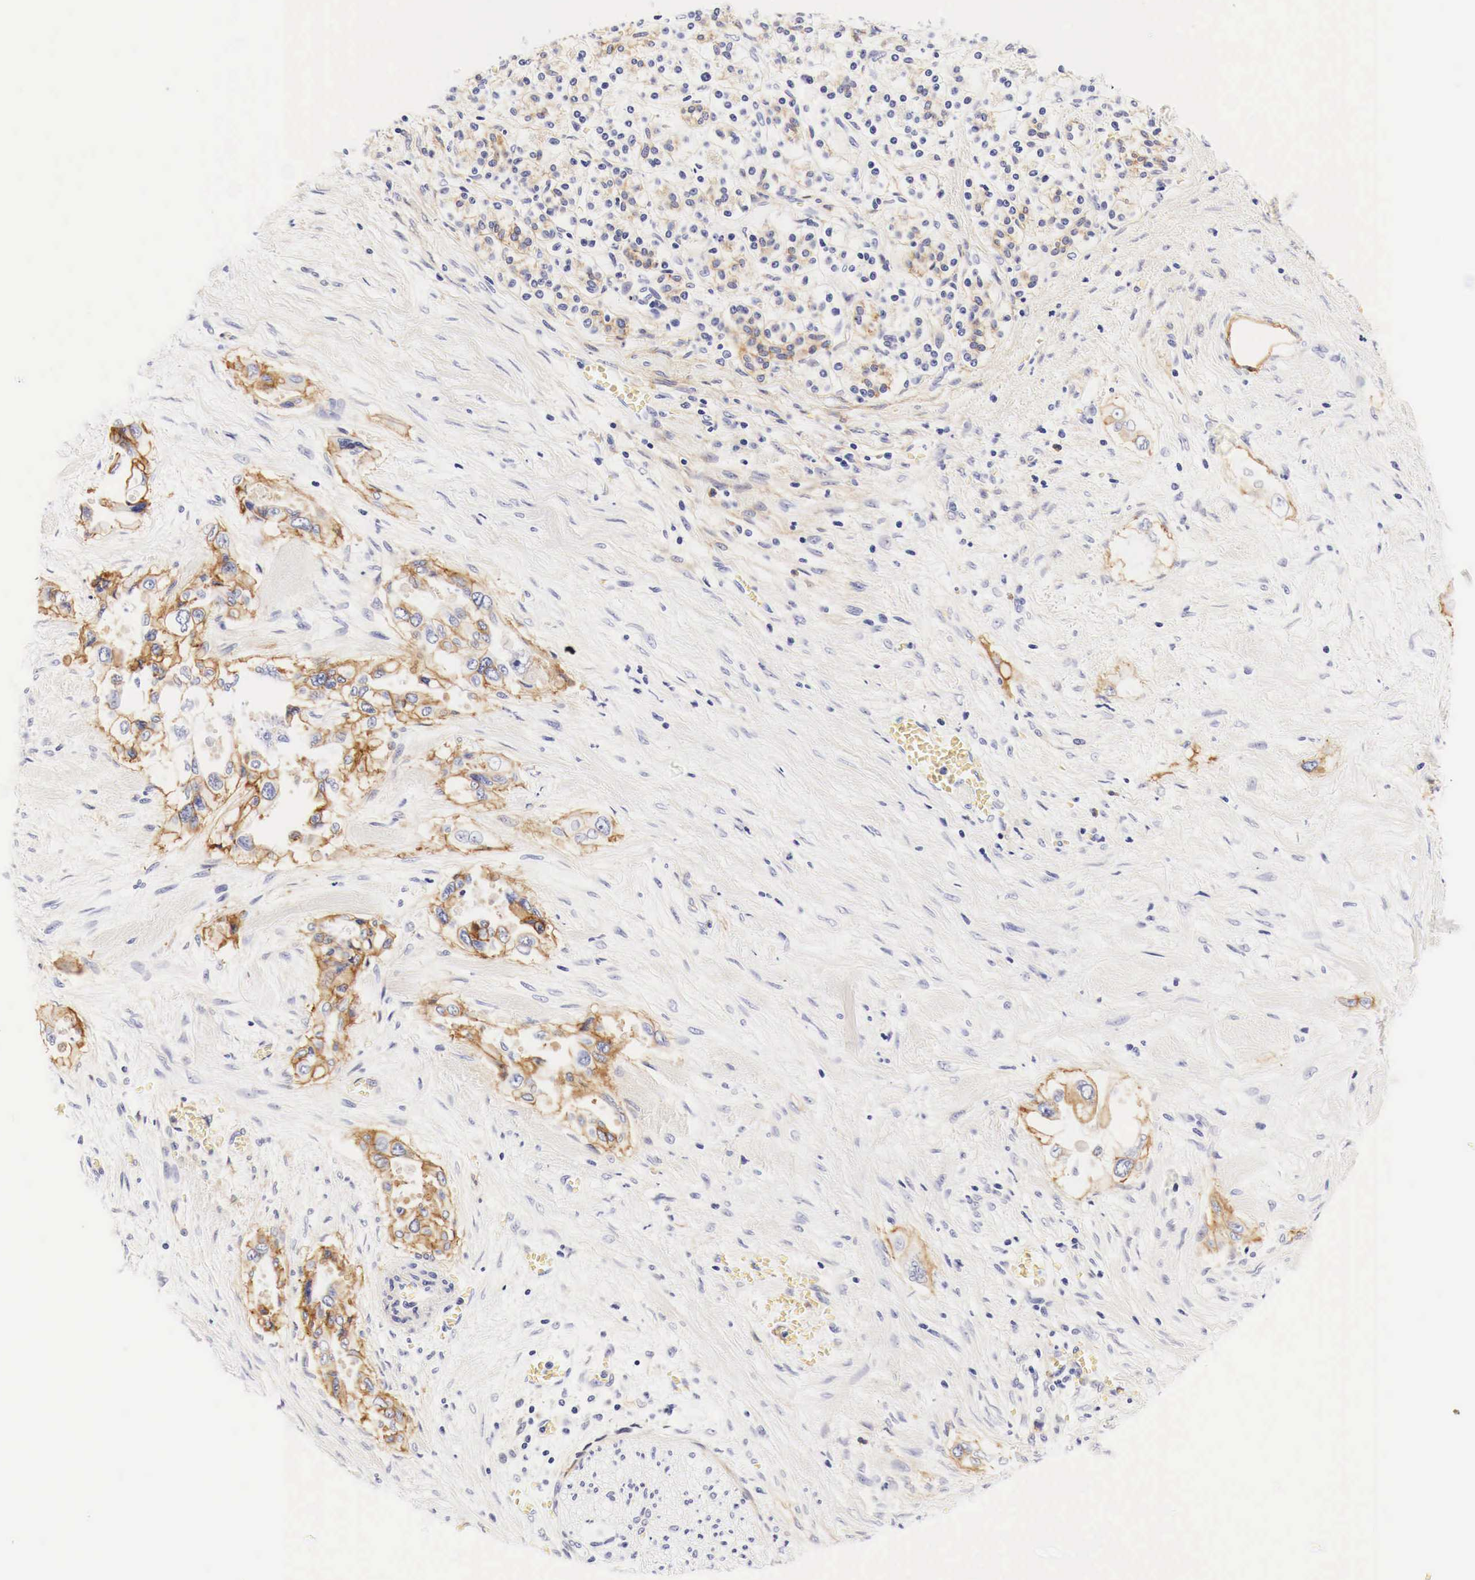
{"staining": {"intensity": "moderate", "quantity": ">75%", "location": "cytoplasmic/membranous"}, "tissue": "pancreatic cancer", "cell_type": "Tumor cells", "image_type": "cancer", "snomed": [{"axis": "morphology", "description": "Adenocarcinoma, NOS"}, {"axis": "topography", "description": "Pancreas"}], "caption": "Protein staining reveals moderate cytoplasmic/membranous staining in about >75% of tumor cells in pancreatic adenocarcinoma. (DAB = brown stain, brightfield microscopy at high magnification).", "gene": "EGFR", "patient": {"sex": "male", "age": 77}}